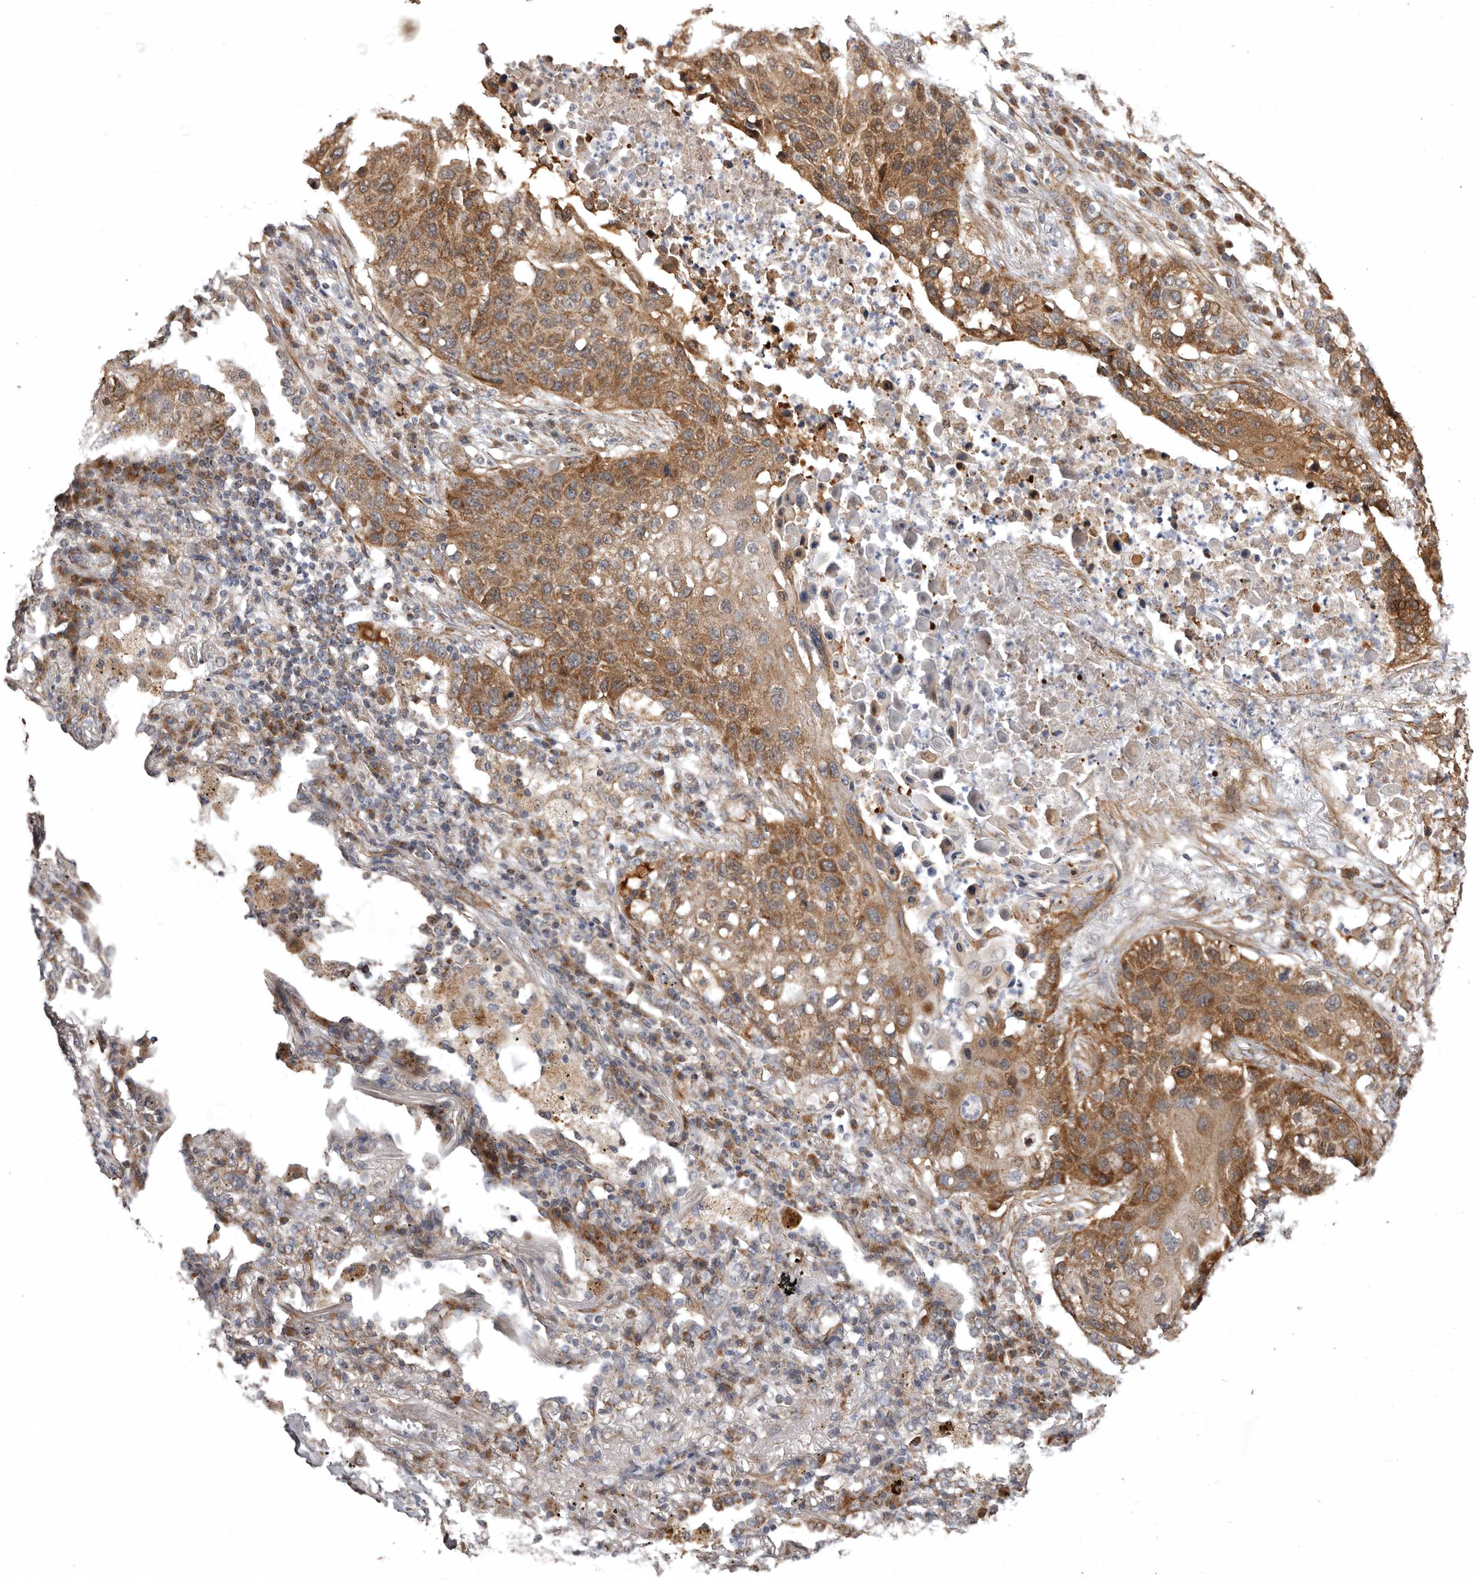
{"staining": {"intensity": "moderate", "quantity": ">75%", "location": "cytoplasmic/membranous"}, "tissue": "lung cancer", "cell_type": "Tumor cells", "image_type": "cancer", "snomed": [{"axis": "morphology", "description": "Squamous cell carcinoma, NOS"}, {"axis": "topography", "description": "Lung"}], "caption": "Human lung cancer (squamous cell carcinoma) stained for a protein (brown) displays moderate cytoplasmic/membranous positive positivity in about >75% of tumor cells.", "gene": "PROKR1", "patient": {"sex": "female", "age": 63}}